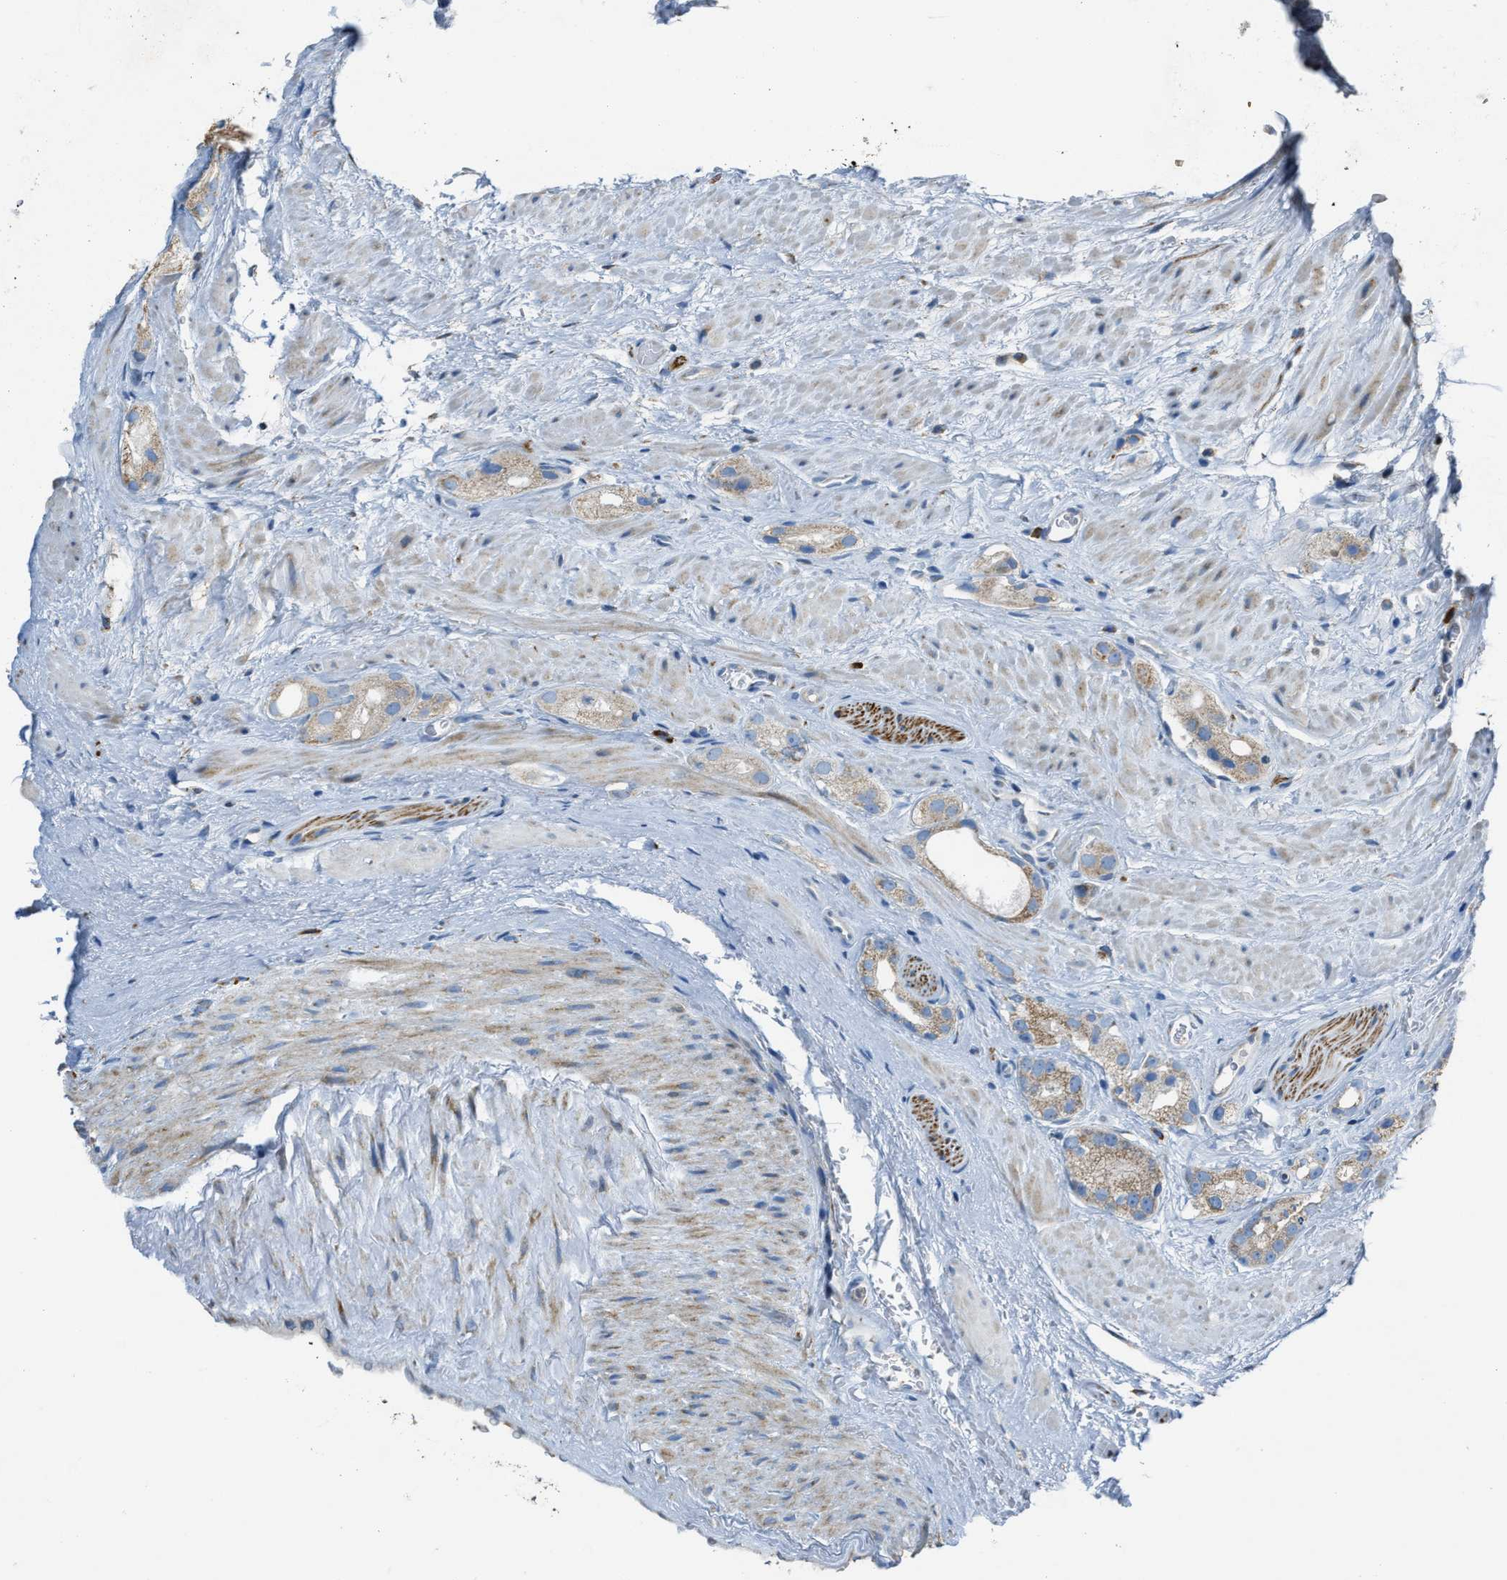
{"staining": {"intensity": "moderate", "quantity": ">75%", "location": "cytoplasmic/membranous"}, "tissue": "prostate cancer", "cell_type": "Tumor cells", "image_type": "cancer", "snomed": [{"axis": "morphology", "description": "Adenocarcinoma, High grade"}, {"axis": "topography", "description": "Prostate"}], "caption": "Immunohistochemical staining of prostate cancer (adenocarcinoma (high-grade)) displays moderate cytoplasmic/membranous protein positivity in approximately >75% of tumor cells.", "gene": "SLC25A11", "patient": {"sex": "male", "age": 63}}